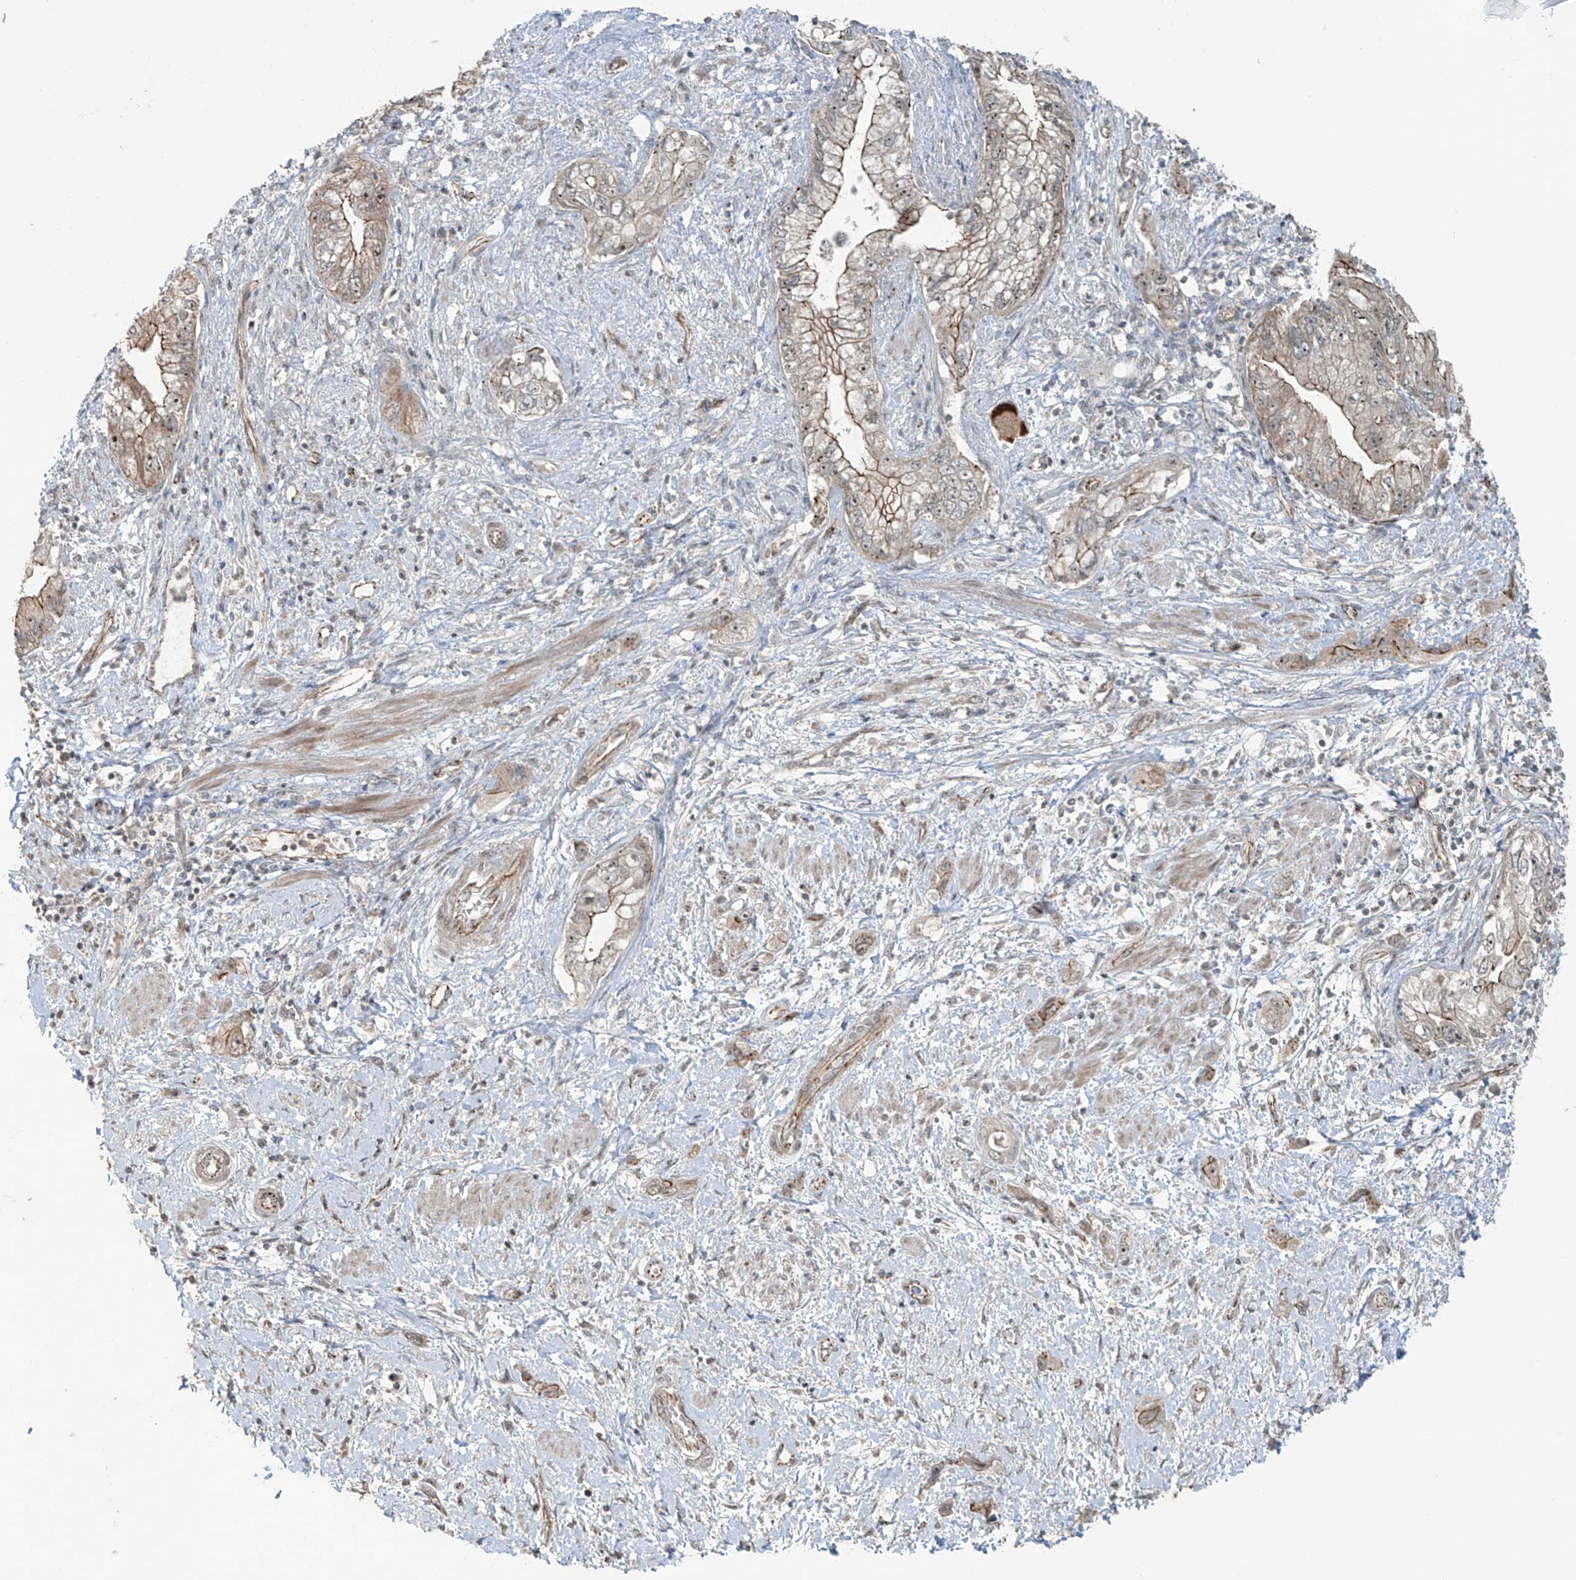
{"staining": {"intensity": "moderate", "quantity": "25%-75%", "location": "cytoplasmic/membranous,nuclear"}, "tissue": "pancreatic cancer", "cell_type": "Tumor cells", "image_type": "cancer", "snomed": [{"axis": "morphology", "description": "Adenocarcinoma, NOS"}, {"axis": "topography", "description": "Pancreas"}], "caption": "High-magnification brightfield microscopy of pancreatic cancer (adenocarcinoma) stained with DAB (brown) and counterstained with hematoxylin (blue). tumor cells exhibit moderate cytoplasmic/membranous and nuclear staining is identified in about25%-75% of cells.", "gene": "ZNF16", "patient": {"sex": "female", "age": 73}}